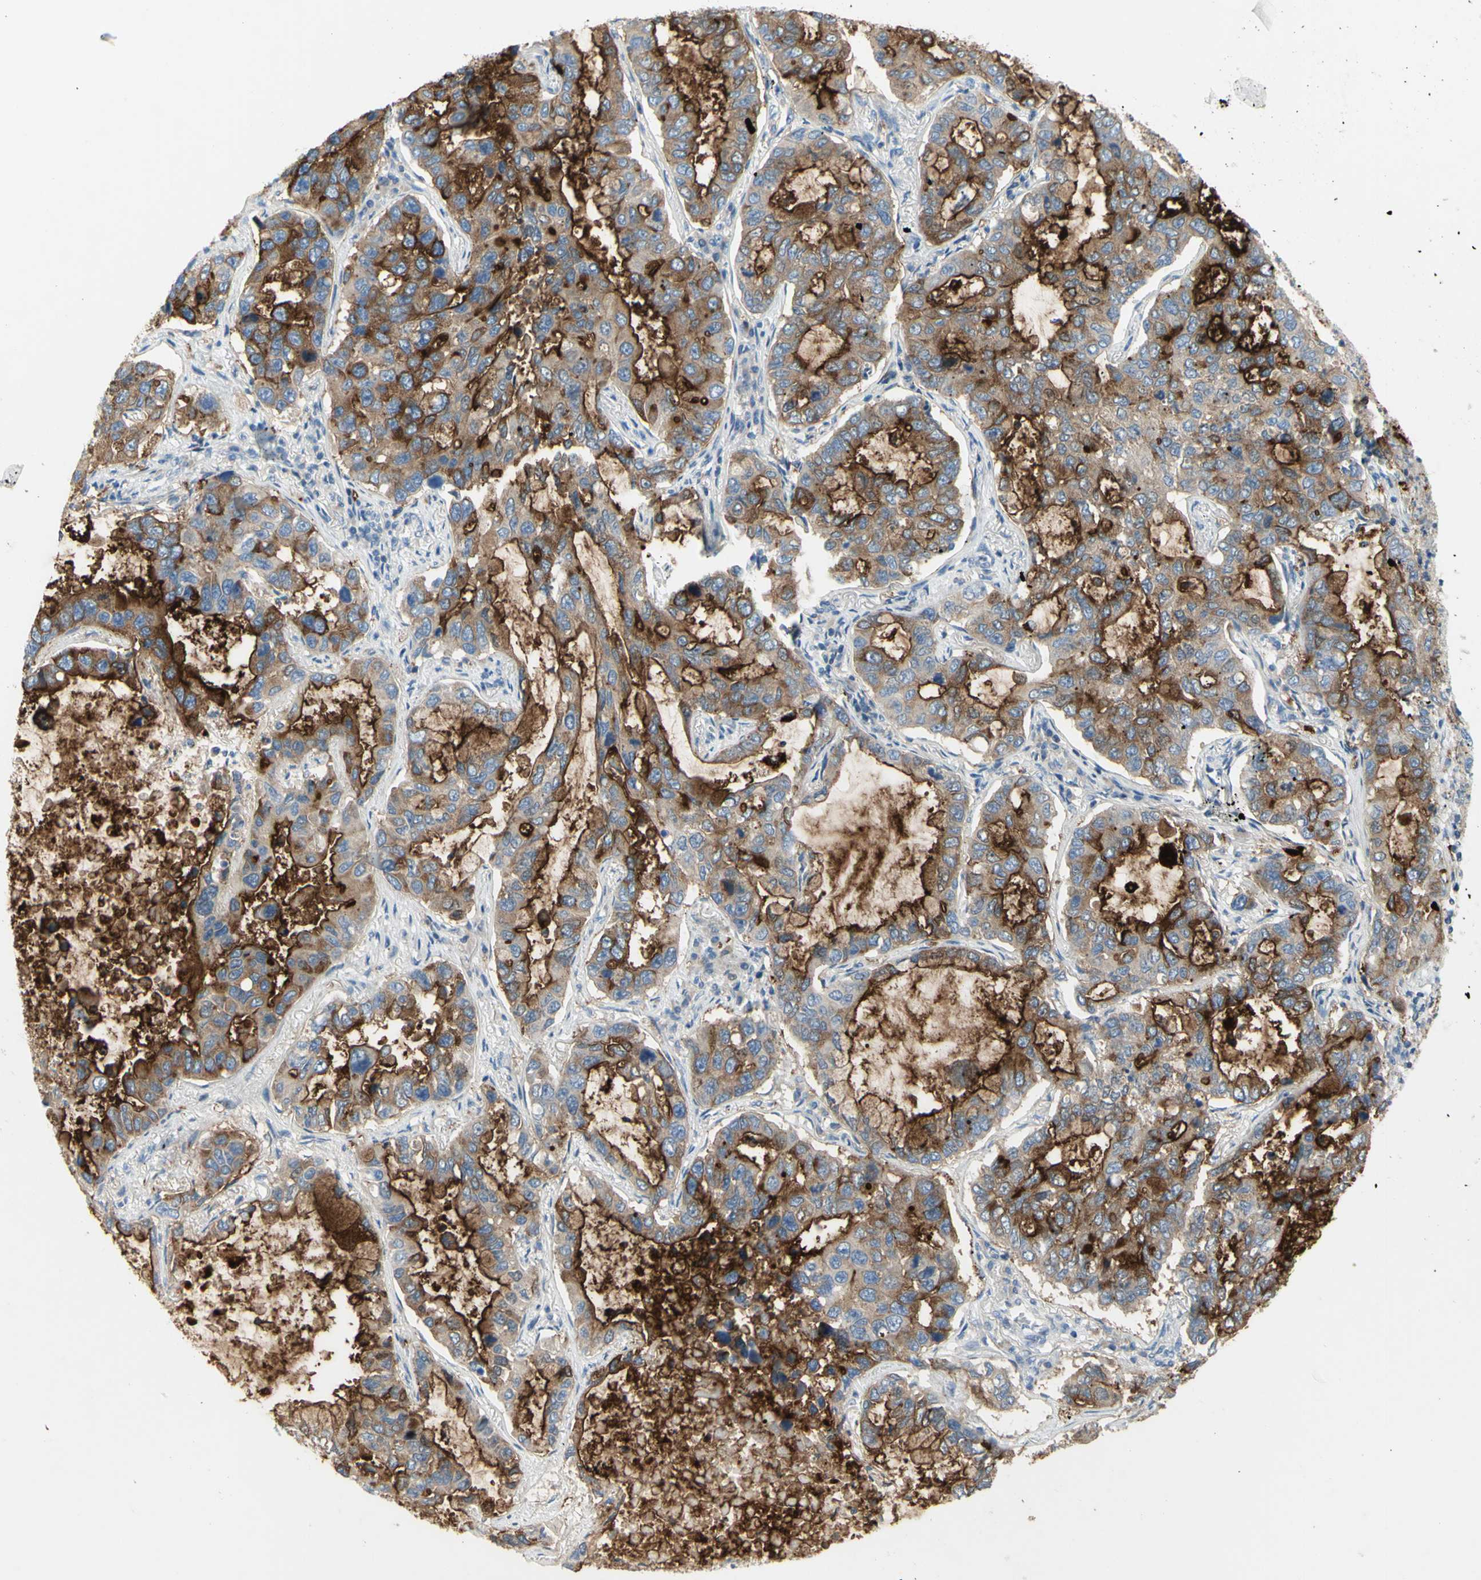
{"staining": {"intensity": "strong", "quantity": ">75%", "location": "cytoplasmic/membranous"}, "tissue": "lung cancer", "cell_type": "Tumor cells", "image_type": "cancer", "snomed": [{"axis": "morphology", "description": "Adenocarcinoma, NOS"}, {"axis": "topography", "description": "Lung"}], "caption": "A high amount of strong cytoplasmic/membranous positivity is seen in about >75% of tumor cells in lung adenocarcinoma tissue.", "gene": "MUC1", "patient": {"sex": "male", "age": 64}}